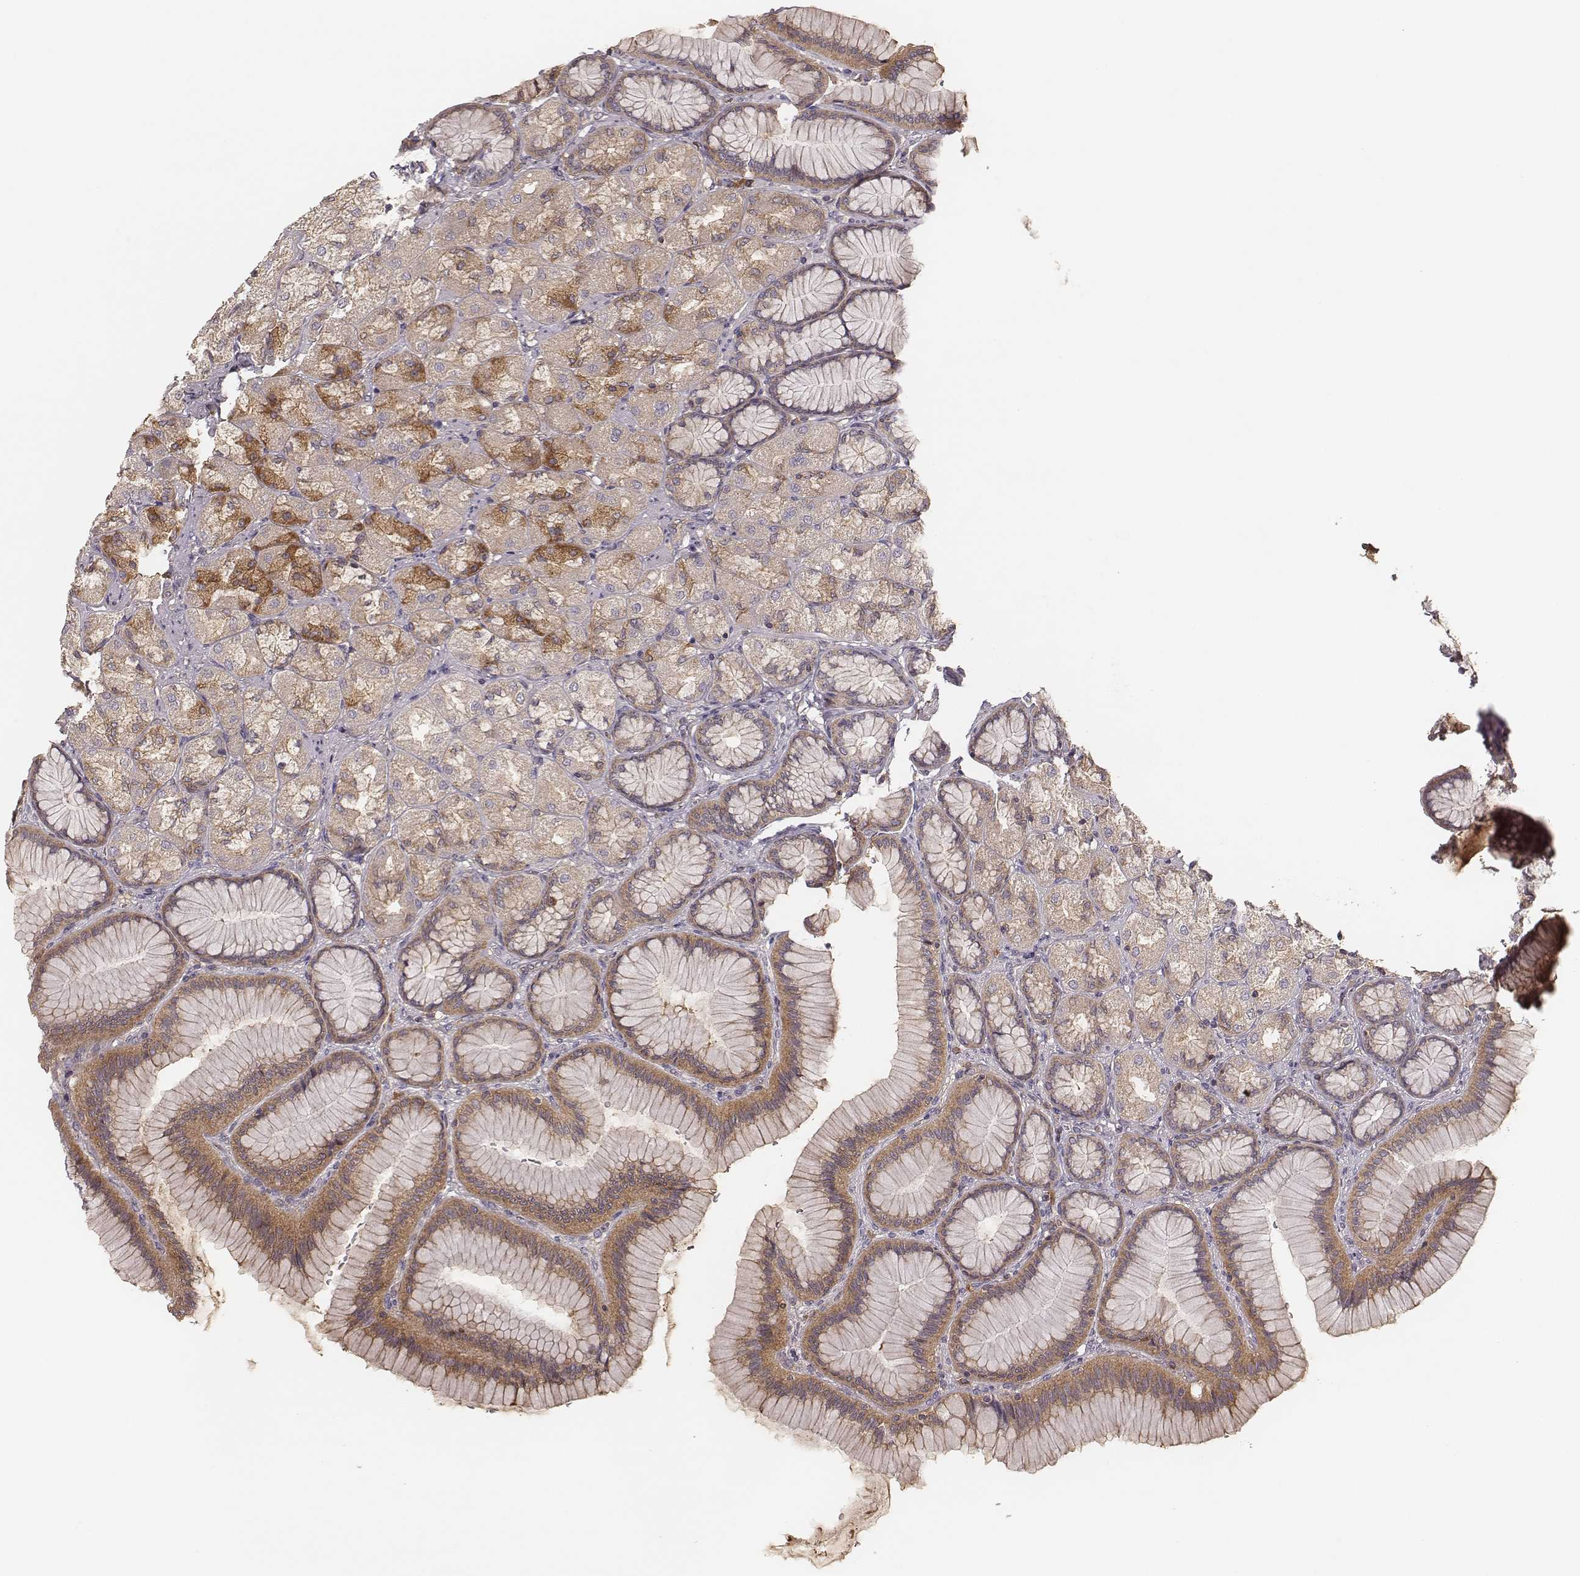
{"staining": {"intensity": "moderate", "quantity": "25%-75%", "location": "cytoplasmic/membranous"}, "tissue": "stomach", "cell_type": "Glandular cells", "image_type": "normal", "snomed": [{"axis": "morphology", "description": "Normal tissue, NOS"}, {"axis": "morphology", "description": "Adenocarcinoma, NOS"}, {"axis": "morphology", "description": "Adenocarcinoma, High grade"}, {"axis": "topography", "description": "Stomach, upper"}, {"axis": "topography", "description": "Stomach"}], "caption": "Immunohistochemistry image of benign stomach: human stomach stained using immunohistochemistry reveals medium levels of moderate protein expression localized specifically in the cytoplasmic/membranous of glandular cells, appearing as a cytoplasmic/membranous brown color.", "gene": "CARS1", "patient": {"sex": "female", "age": 65}}